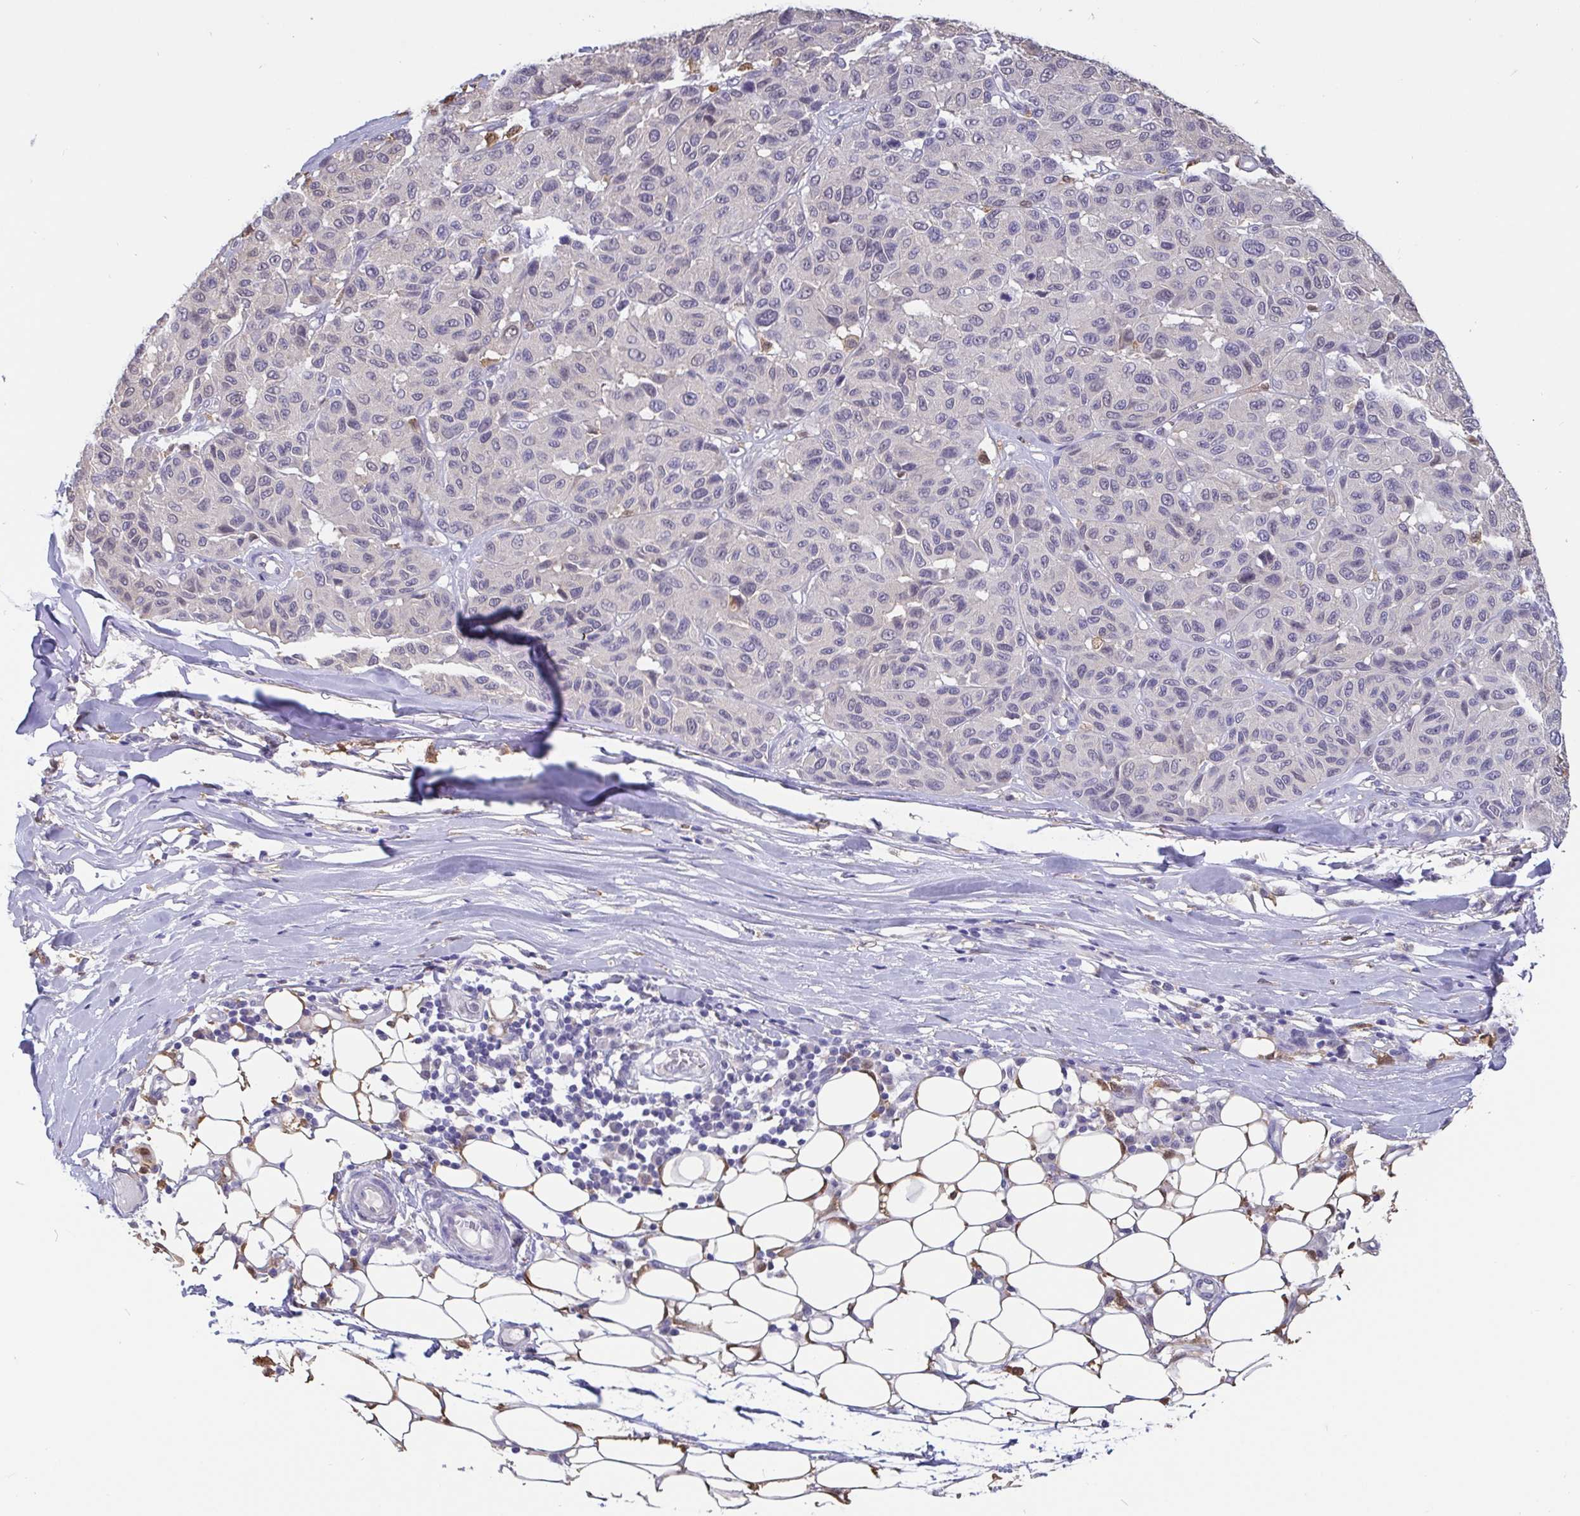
{"staining": {"intensity": "negative", "quantity": "none", "location": "none"}, "tissue": "melanoma", "cell_type": "Tumor cells", "image_type": "cancer", "snomed": [{"axis": "morphology", "description": "Malignant melanoma, NOS"}, {"axis": "topography", "description": "Skin"}], "caption": "Immunohistochemistry micrograph of neoplastic tissue: human melanoma stained with DAB (3,3'-diaminobenzidine) demonstrates no significant protein positivity in tumor cells.", "gene": "IDH1", "patient": {"sex": "female", "age": 66}}